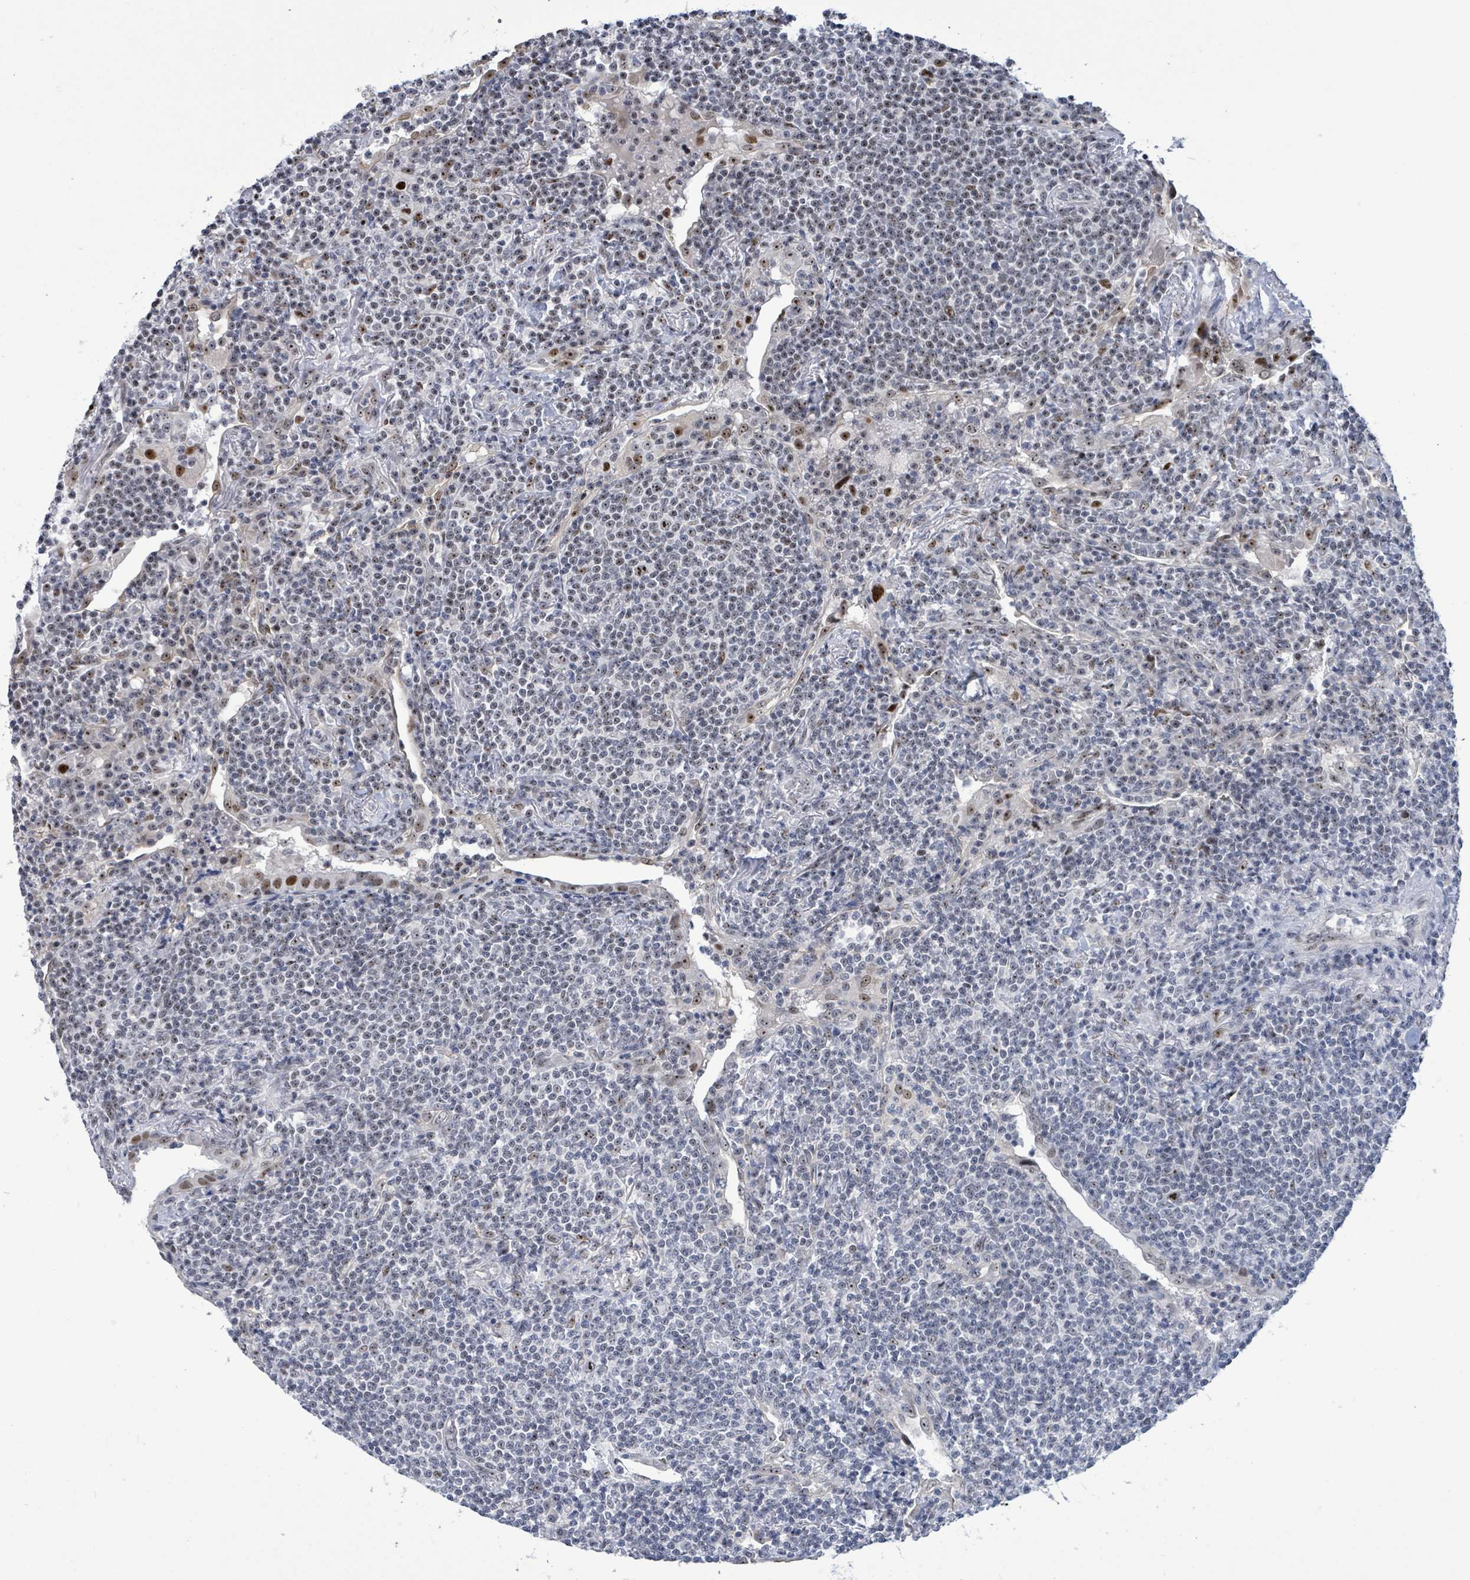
{"staining": {"intensity": "weak", "quantity": ">75%", "location": "nuclear"}, "tissue": "lymphoma", "cell_type": "Tumor cells", "image_type": "cancer", "snomed": [{"axis": "morphology", "description": "Malignant lymphoma, non-Hodgkin's type, Low grade"}, {"axis": "topography", "description": "Lung"}], "caption": "An IHC micrograph of tumor tissue is shown. Protein staining in brown highlights weak nuclear positivity in lymphoma within tumor cells.", "gene": "RRN3", "patient": {"sex": "female", "age": 71}}